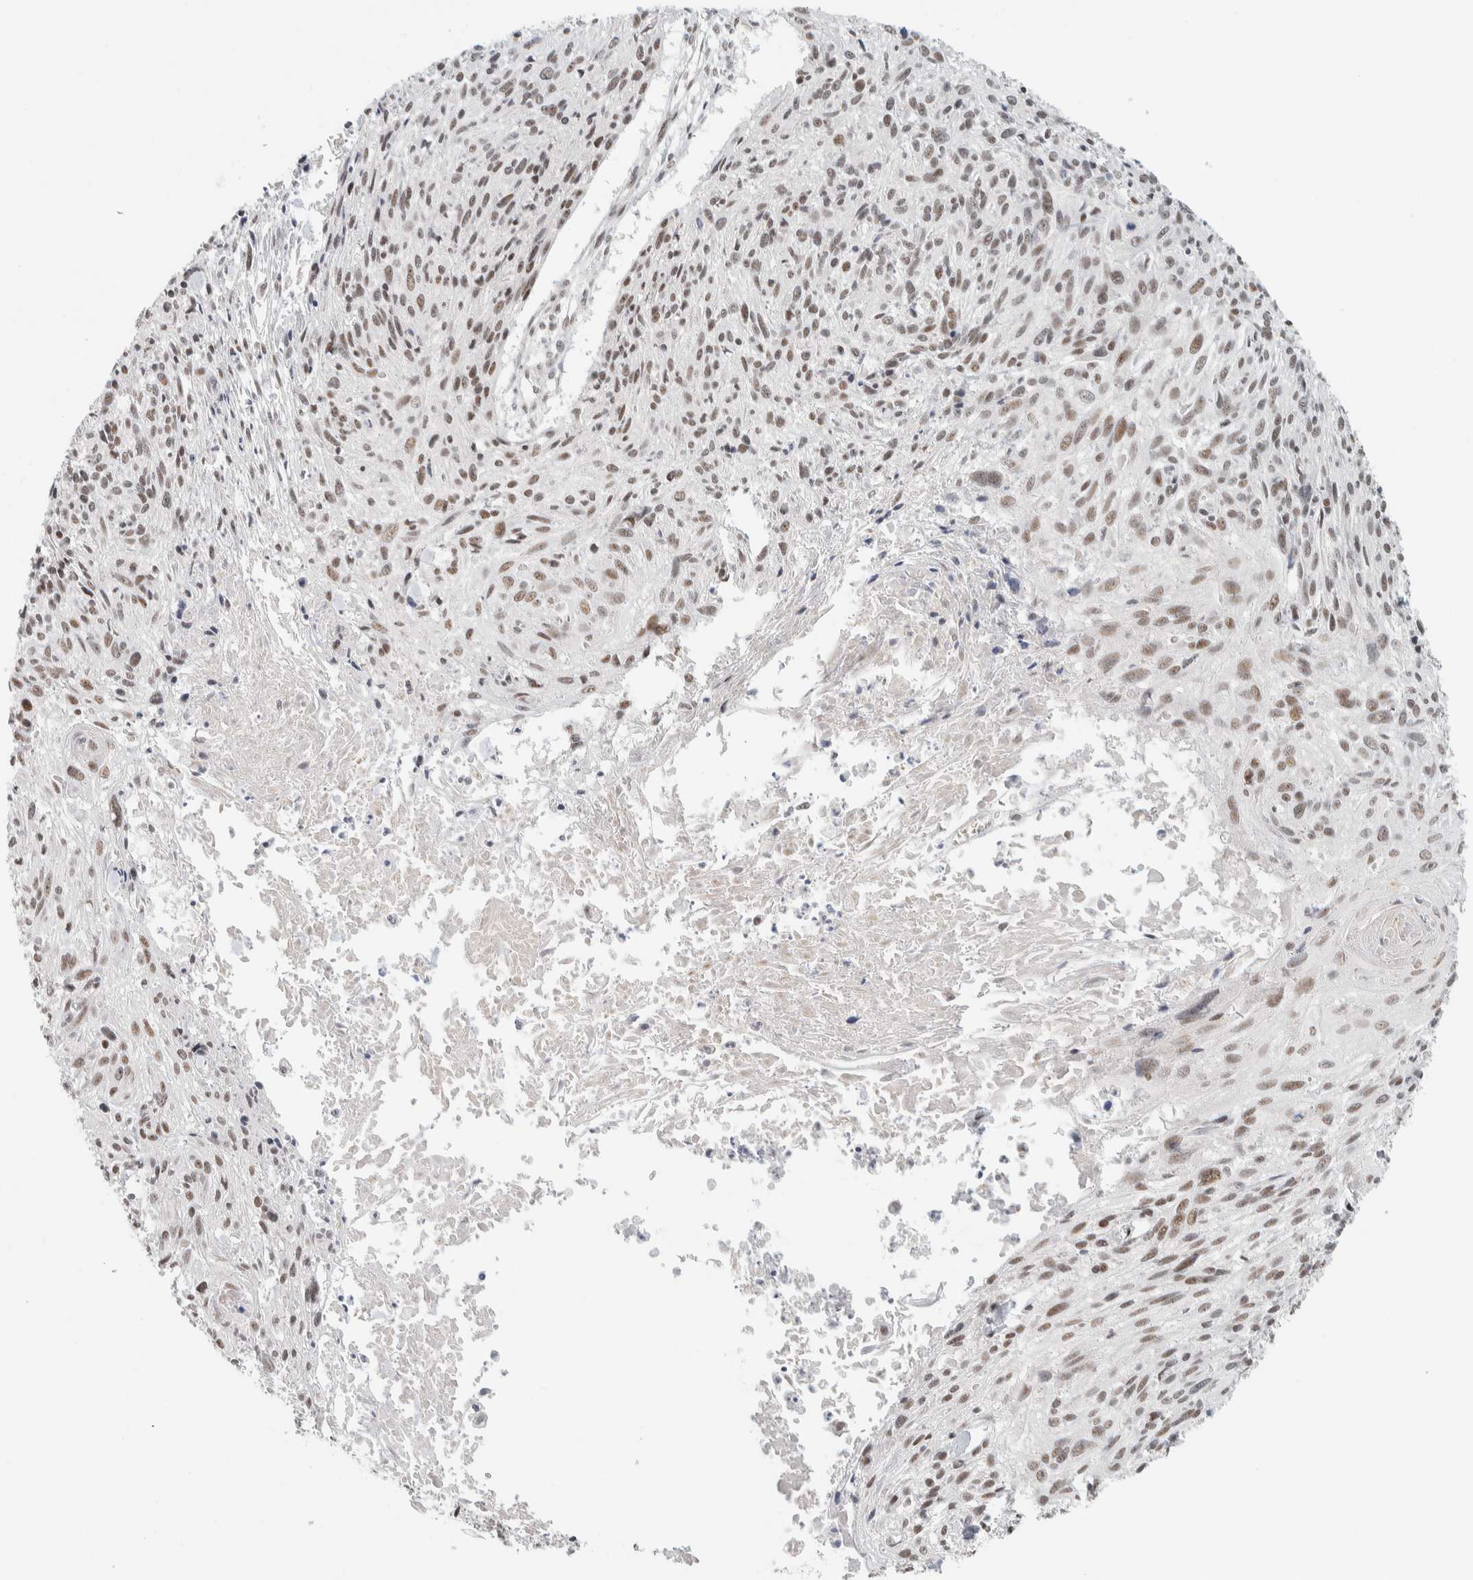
{"staining": {"intensity": "moderate", "quantity": "25%-75%", "location": "nuclear"}, "tissue": "cervical cancer", "cell_type": "Tumor cells", "image_type": "cancer", "snomed": [{"axis": "morphology", "description": "Squamous cell carcinoma, NOS"}, {"axis": "topography", "description": "Cervix"}], "caption": "Protein staining of cervical cancer tissue reveals moderate nuclear expression in approximately 25%-75% of tumor cells.", "gene": "ZBTB2", "patient": {"sex": "female", "age": 51}}